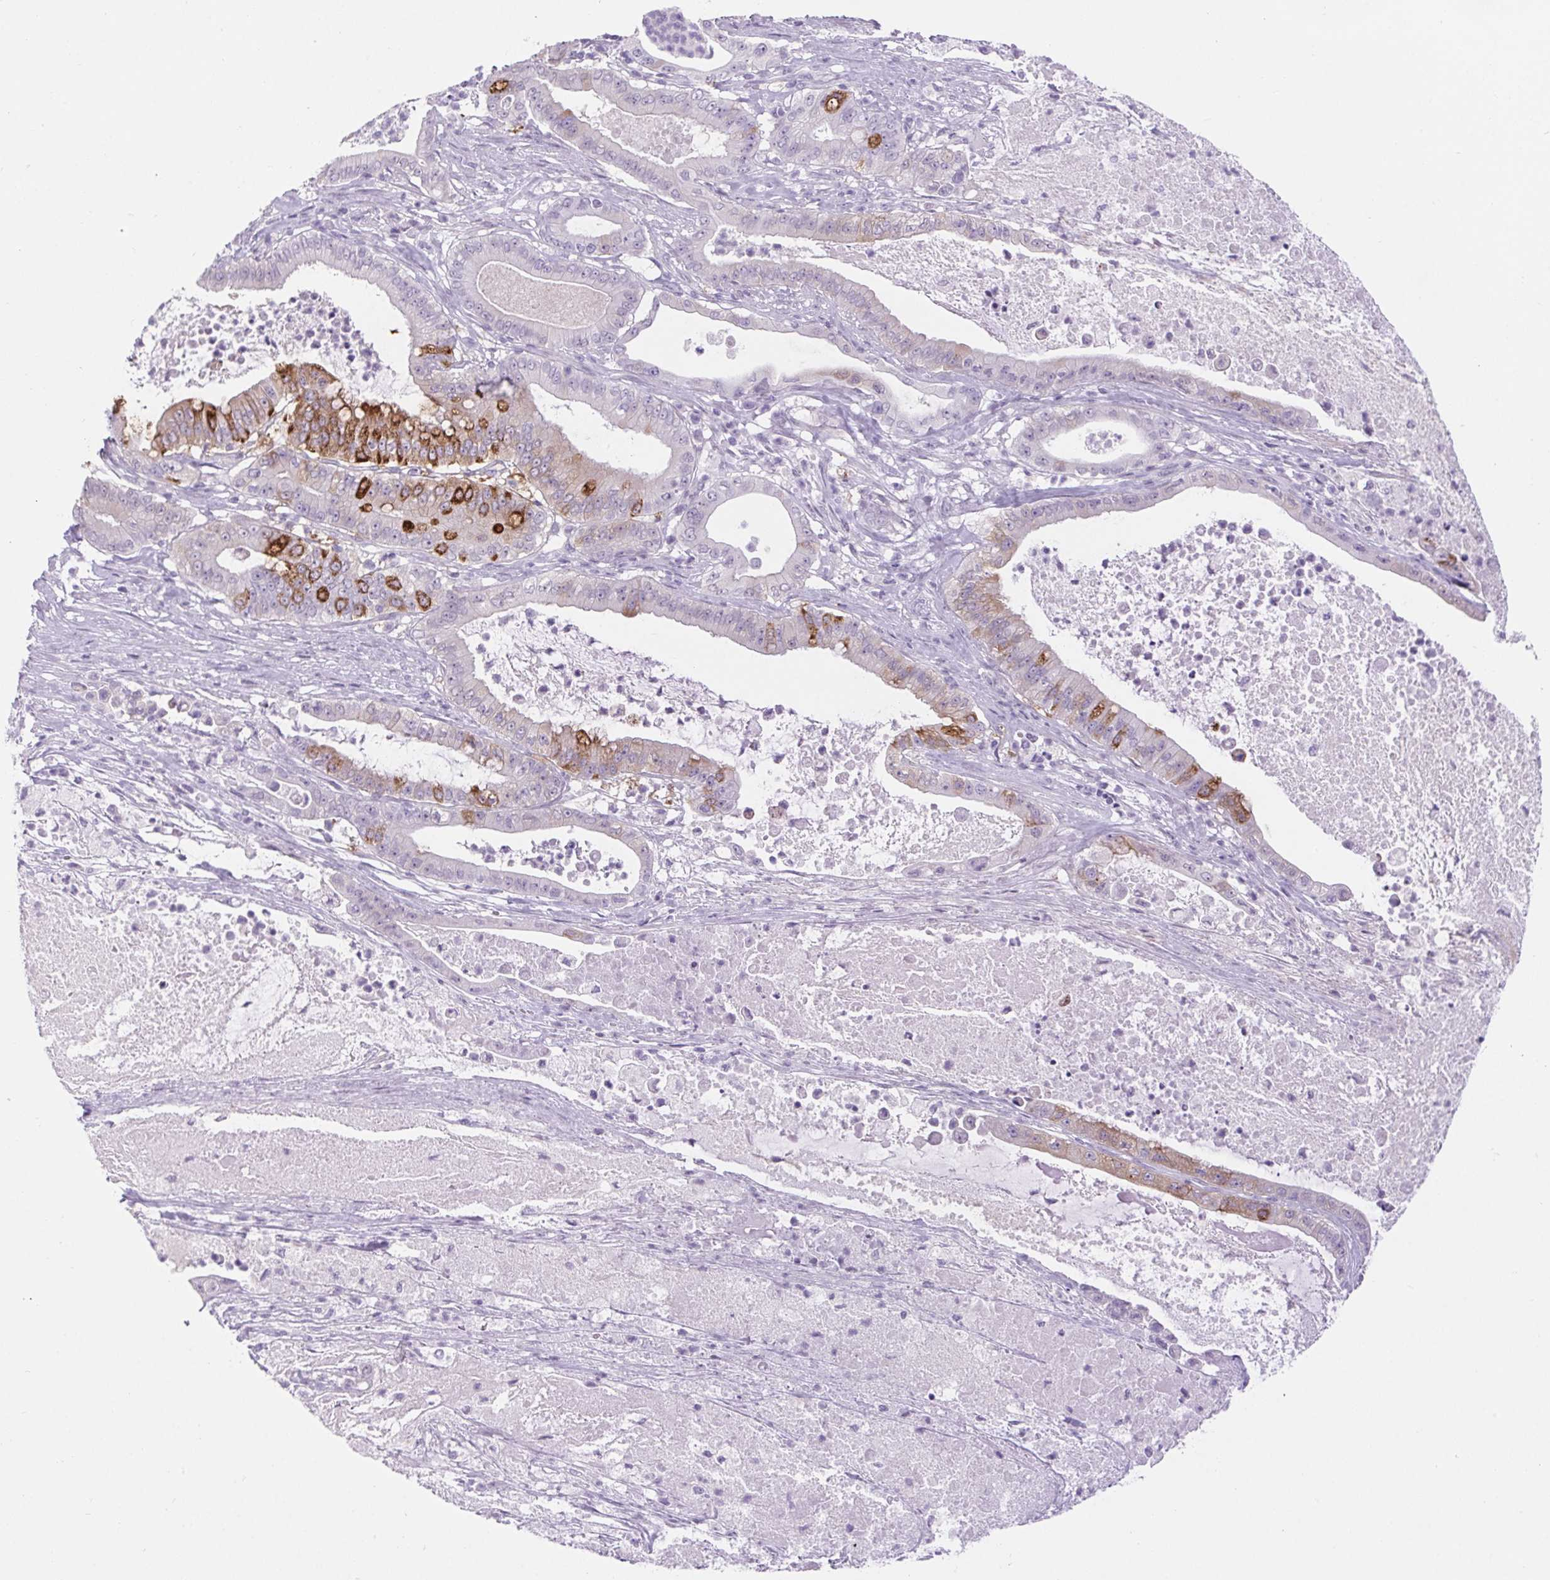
{"staining": {"intensity": "strong", "quantity": "<25%", "location": "cytoplasmic/membranous"}, "tissue": "pancreatic cancer", "cell_type": "Tumor cells", "image_type": "cancer", "snomed": [{"axis": "morphology", "description": "Adenocarcinoma, NOS"}, {"axis": "topography", "description": "Pancreas"}], "caption": "A histopathology image of human pancreatic cancer (adenocarcinoma) stained for a protein exhibits strong cytoplasmic/membranous brown staining in tumor cells. The staining is performed using DAB brown chromogen to label protein expression. The nuclei are counter-stained blue using hematoxylin.", "gene": "BCAS1", "patient": {"sex": "male", "age": 71}}